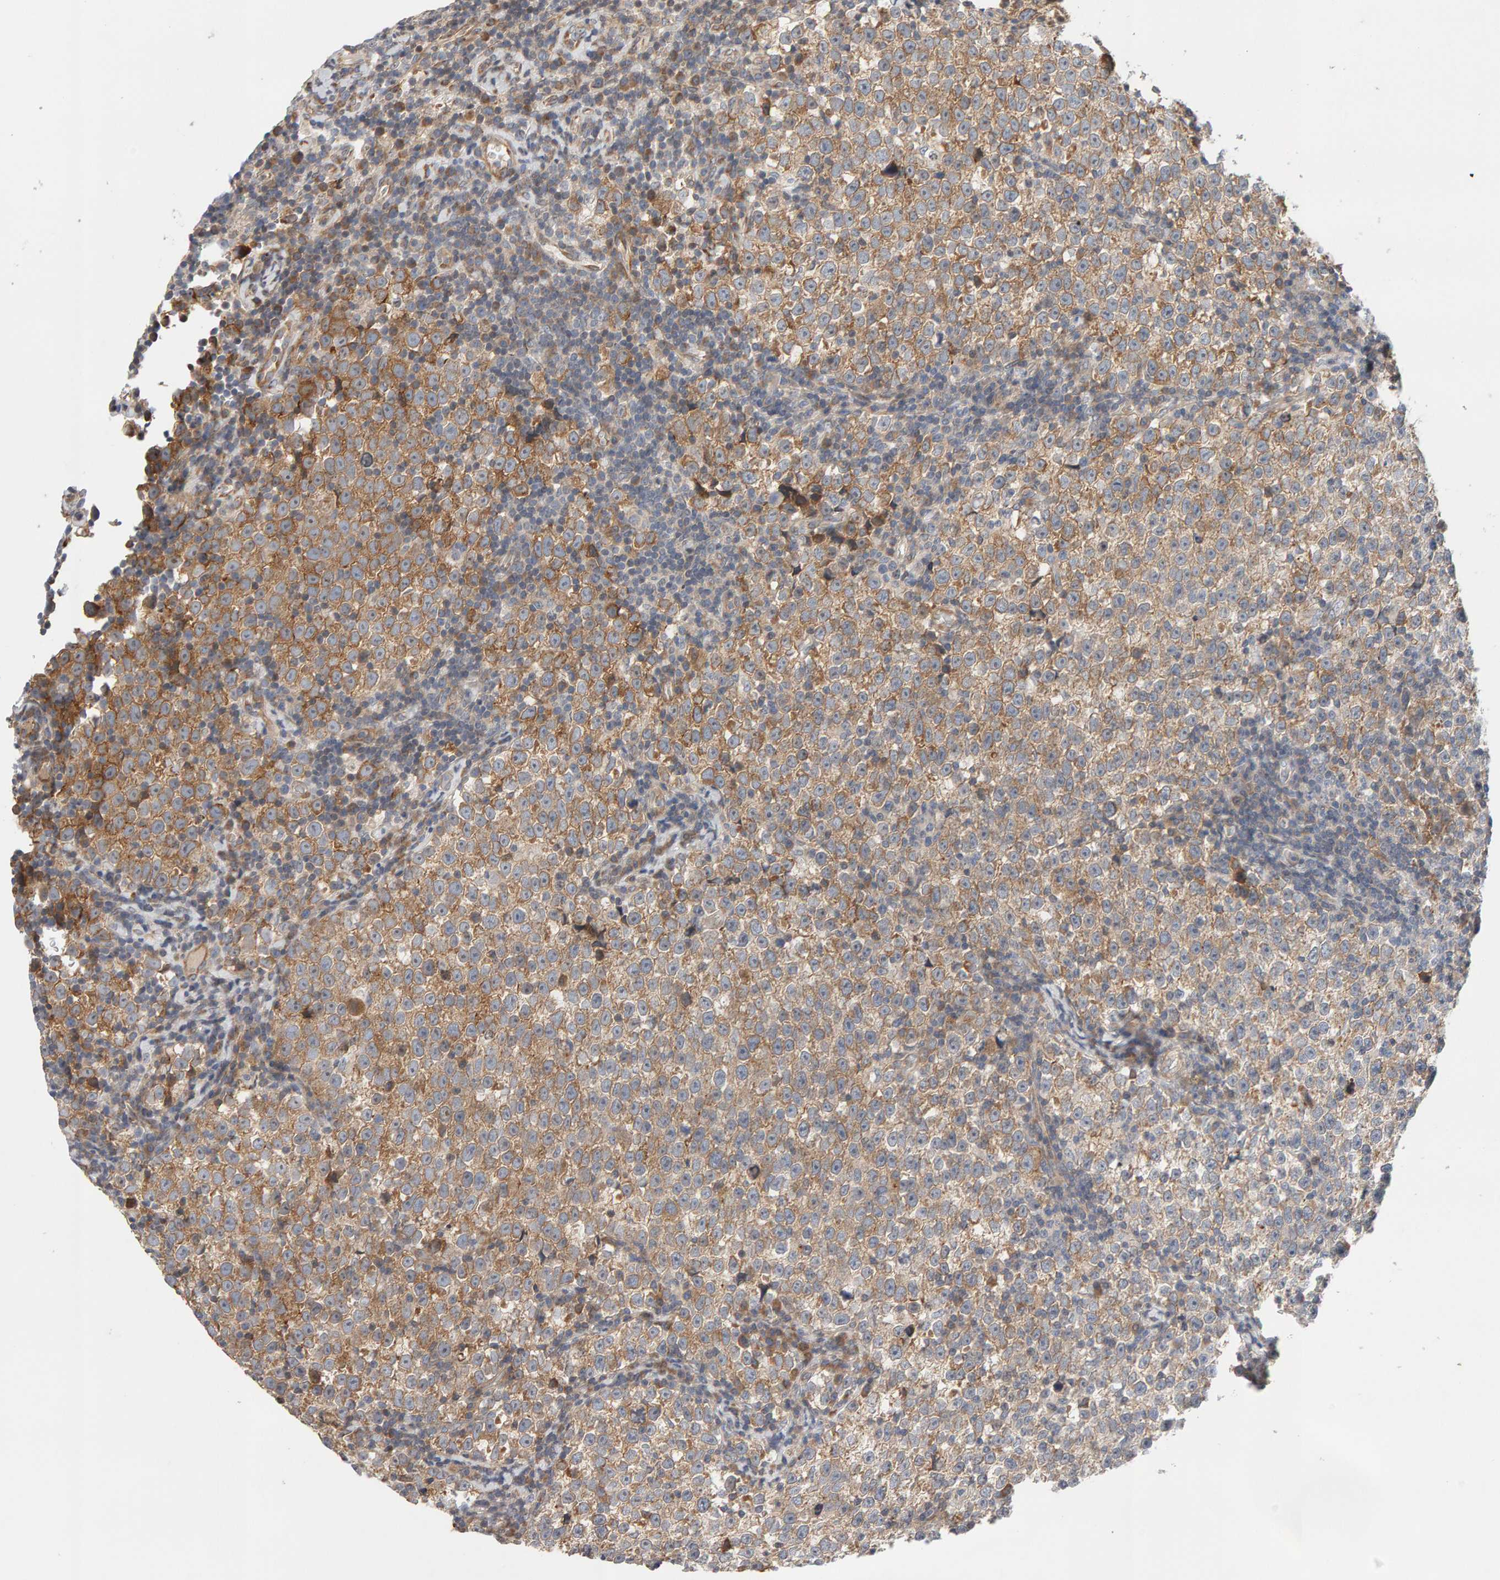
{"staining": {"intensity": "moderate", "quantity": ">75%", "location": "cytoplasmic/membranous"}, "tissue": "testis cancer", "cell_type": "Tumor cells", "image_type": "cancer", "snomed": [{"axis": "morphology", "description": "Normal tissue, NOS"}, {"axis": "morphology", "description": "Seminoma, NOS"}, {"axis": "topography", "description": "Testis"}], "caption": "A brown stain highlights moderate cytoplasmic/membranous positivity of a protein in human testis cancer tumor cells.", "gene": "LZTS1", "patient": {"sex": "male", "age": 43}}